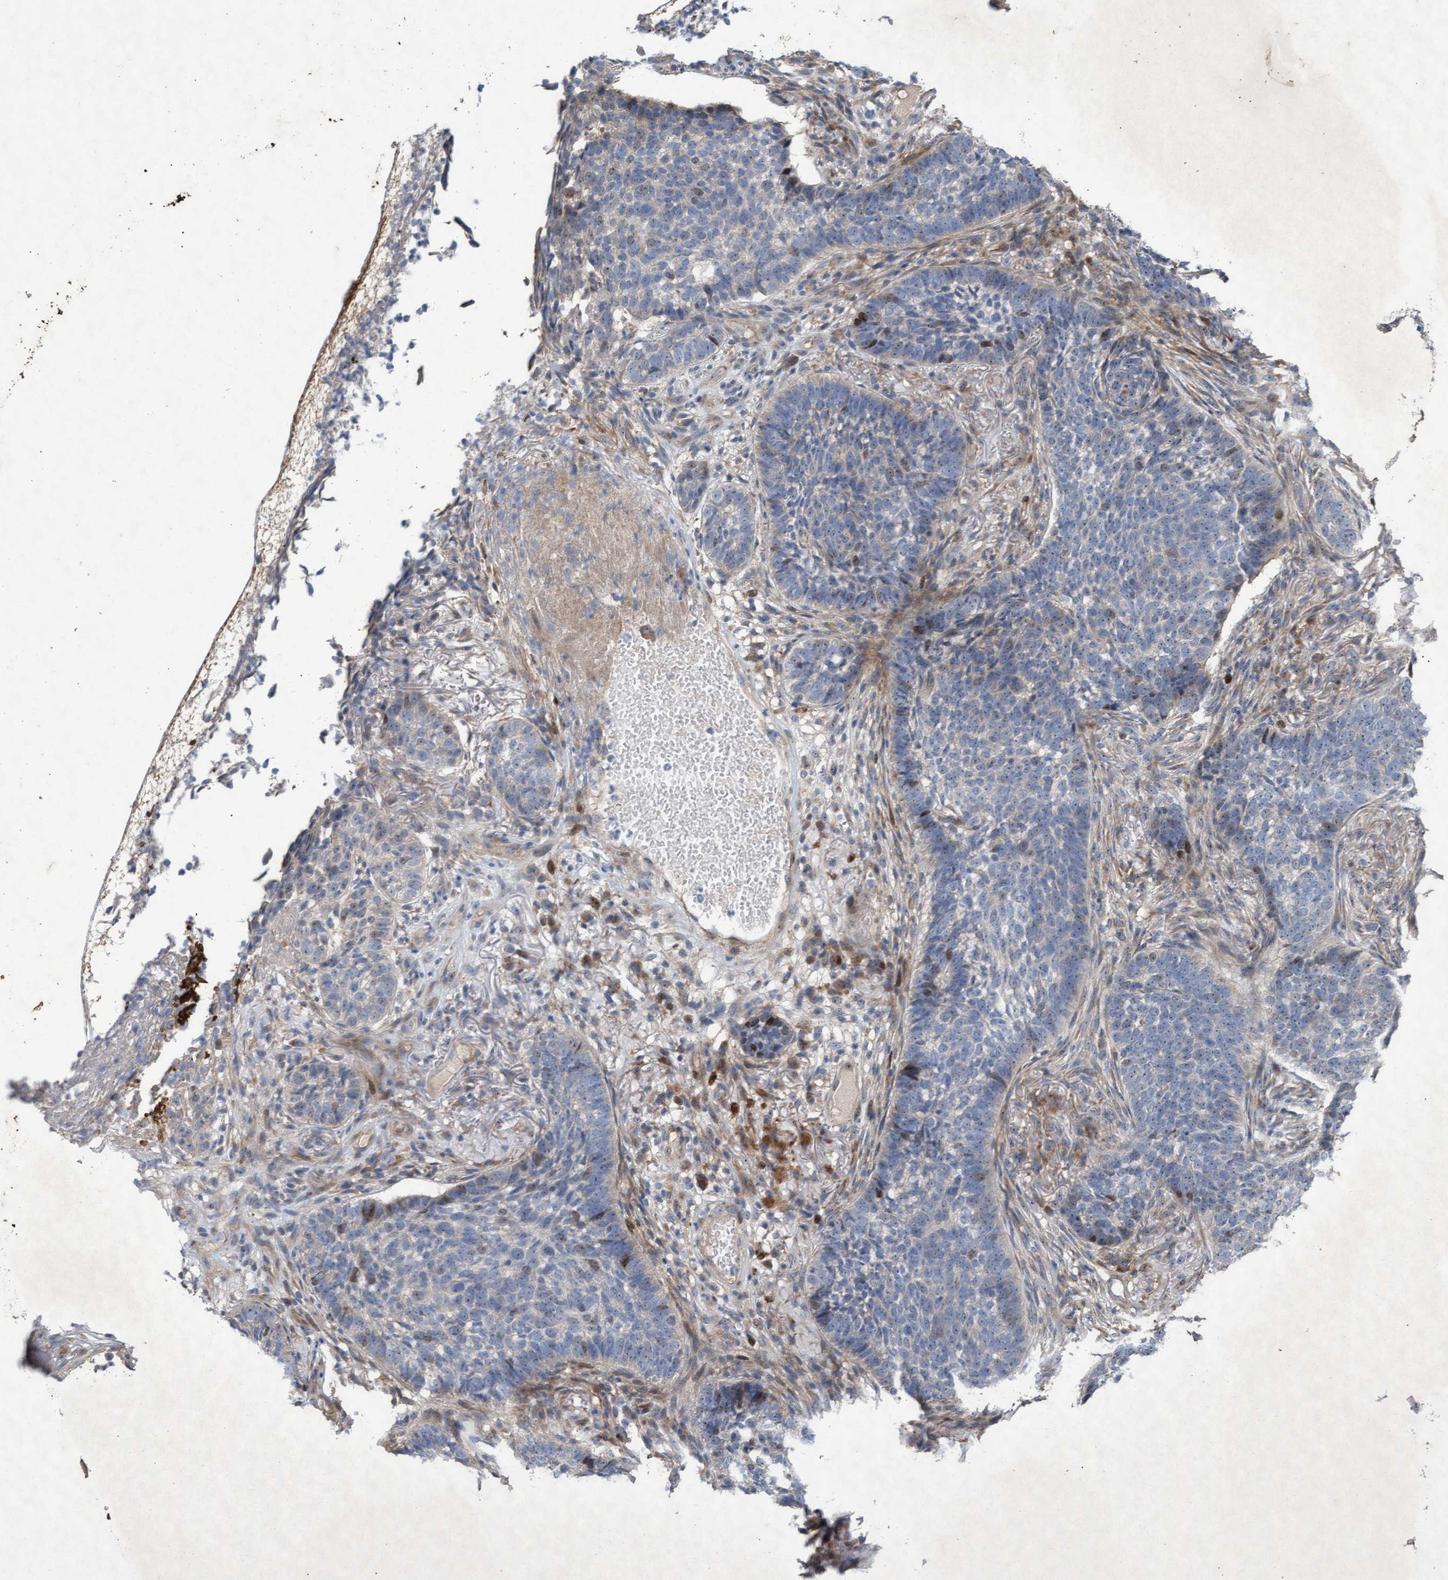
{"staining": {"intensity": "weak", "quantity": "<25%", "location": "cytoplasmic/membranous"}, "tissue": "skin cancer", "cell_type": "Tumor cells", "image_type": "cancer", "snomed": [{"axis": "morphology", "description": "Basal cell carcinoma"}, {"axis": "topography", "description": "Skin"}], "caption": "Immunohistochemistry histopathology image of neoplastic tissue: human skin cancer (basal cell carcinoma) stained with DAB (3,3'-diaminobenzidine) reveals no significant protein staining in tumor cells. Brightfield microscopy of immunohistochemistry stained with DAB (brown) and hematoxylin (blue), captured at high magnification.", "gene": "ABCF2", "patient": {"sex": "male", "age": 85}}